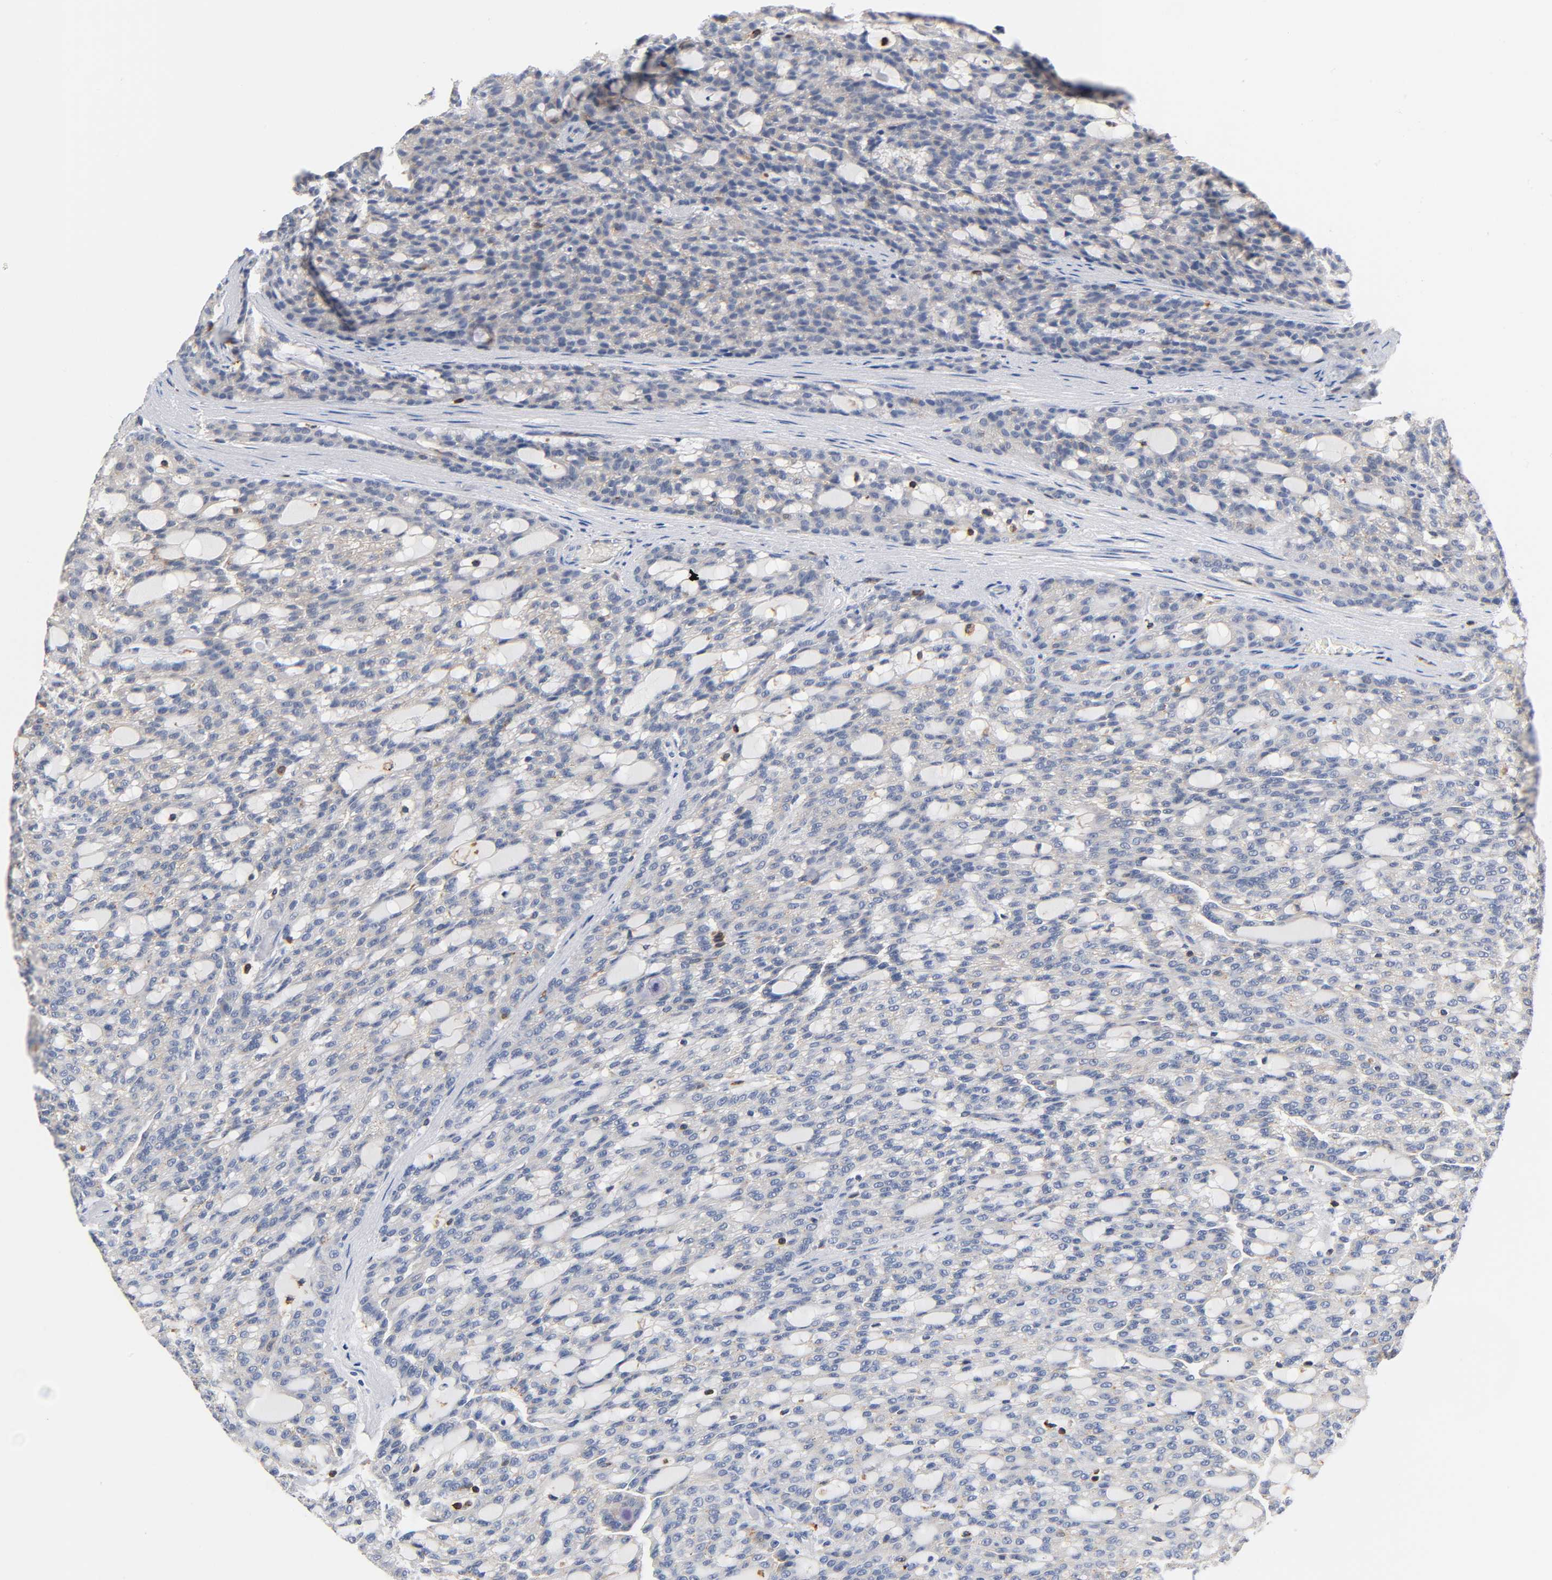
{"staining": {"intensity": "weak", "quantity": "<25%", "location": "cytoplasmic/membranous"}, "tissue": "renal cancer", "cell_type": "Tumor cells", "image_type": "cancer", "snomed": [{"axis": "morphology", "description": "Adenocarcinoma, NOS"}, {"axis": "topography", "description": "Kidney"}], "caption": "Immunohistochemistry of human renal cancer demonstrates no positivity in tumor cells.", "gene": "UCKL1", "patient": {"sex": "male", "age": 63}}